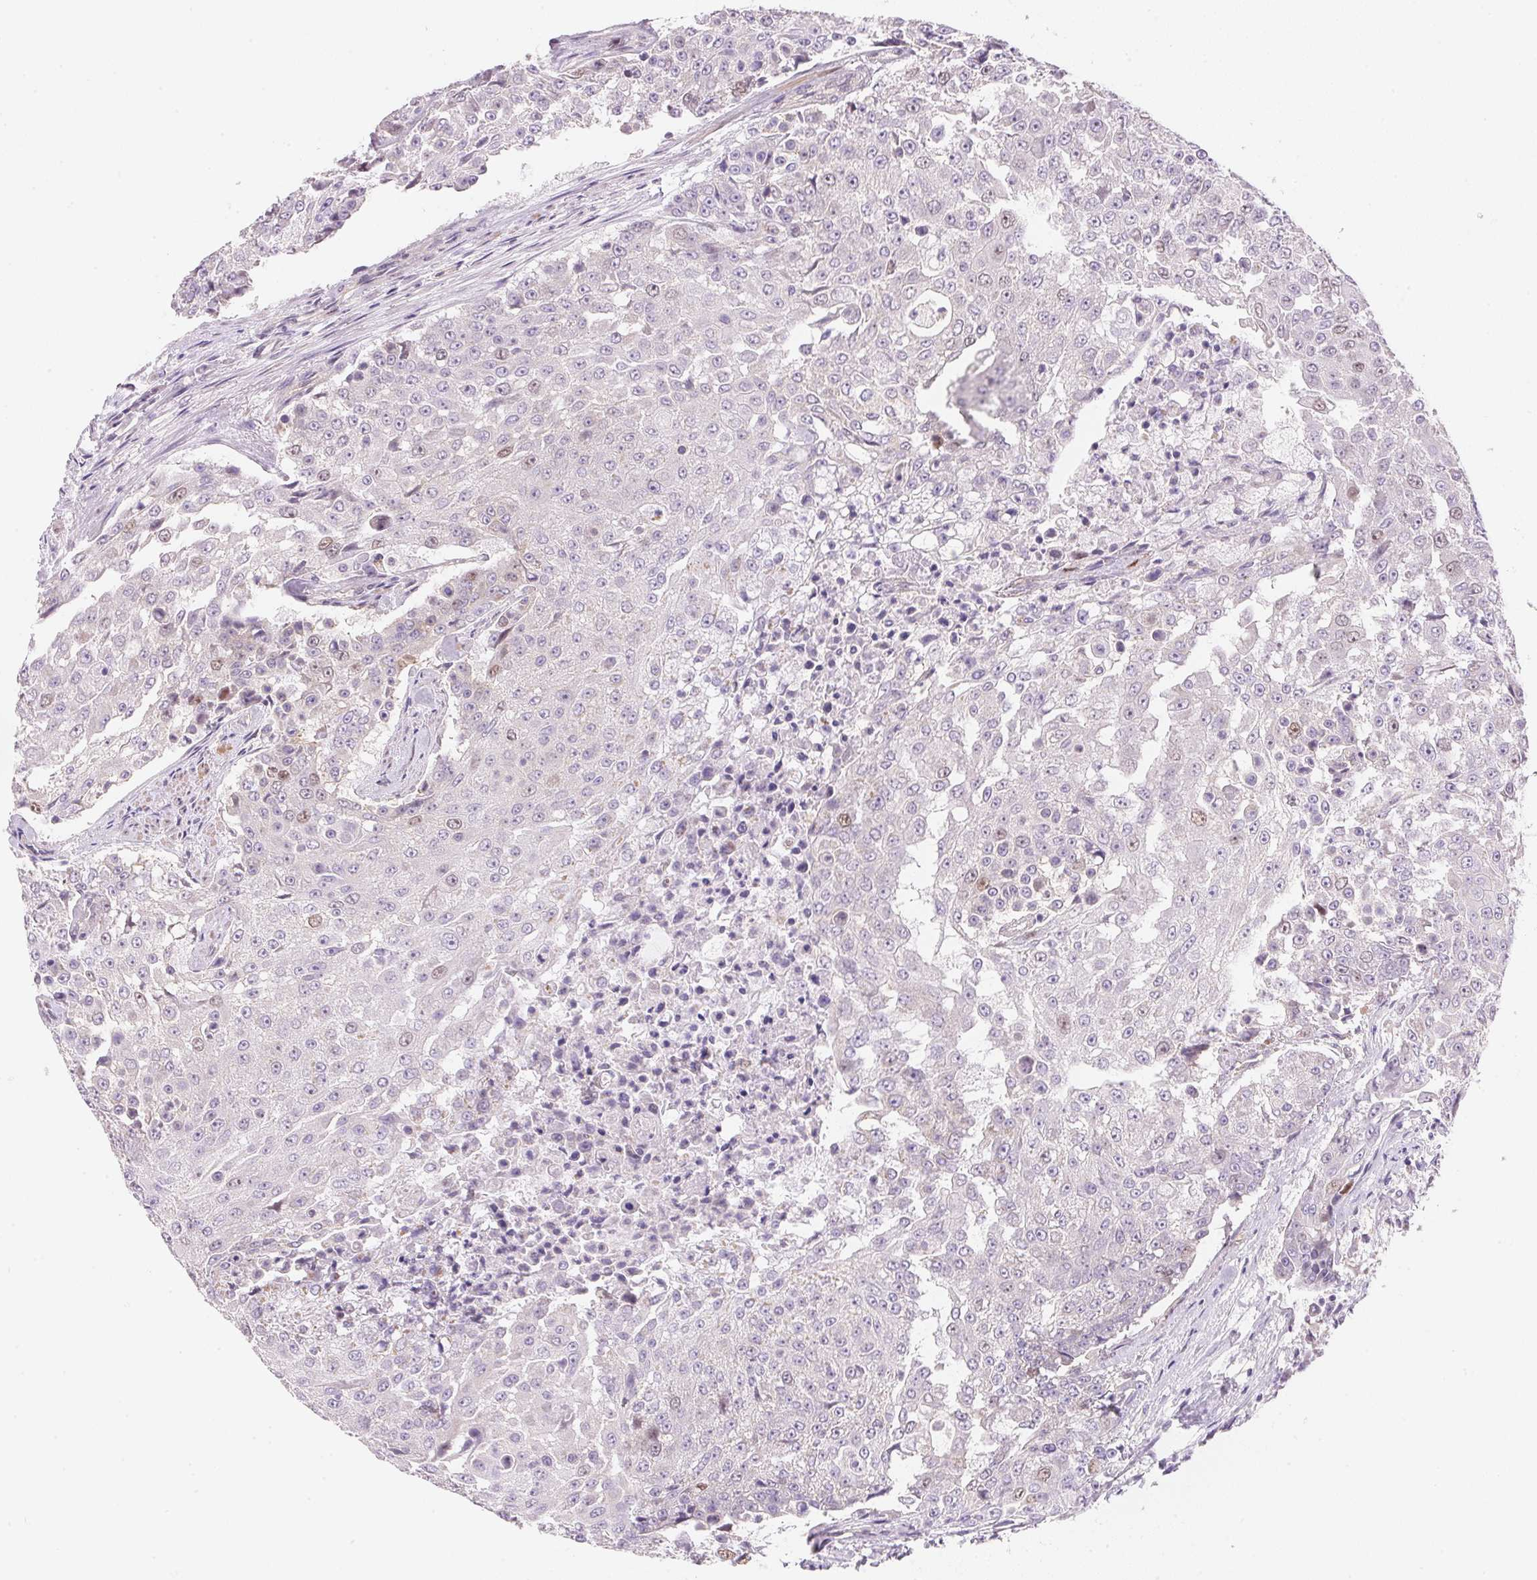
{"staining": {"intensity": "weak", "quantity": "<25%", "location": "nuclear"}, "tissue": "urothelial cancer", "cell_type": "Tumor cells", "image_type": "cancer", "snomed": [{"axis": "morphology", "description": "Urothelial carcinoma, High grade"}, {"axis": "topography", "description": "Urinary bladder"}], "caption": "The immunohistochemistry (IHC) micrograph has no significant positivity in tumor cells of urothelial cancer tissue. Brightfield microscopy of immunohistochemistry stained with DAB (3,3'-diaminobenzidine) (brown) and hematoxylin (blue), captured at high magnification.", "gene": "SMTN", "patient": {"sex": "female", "age": 63}}